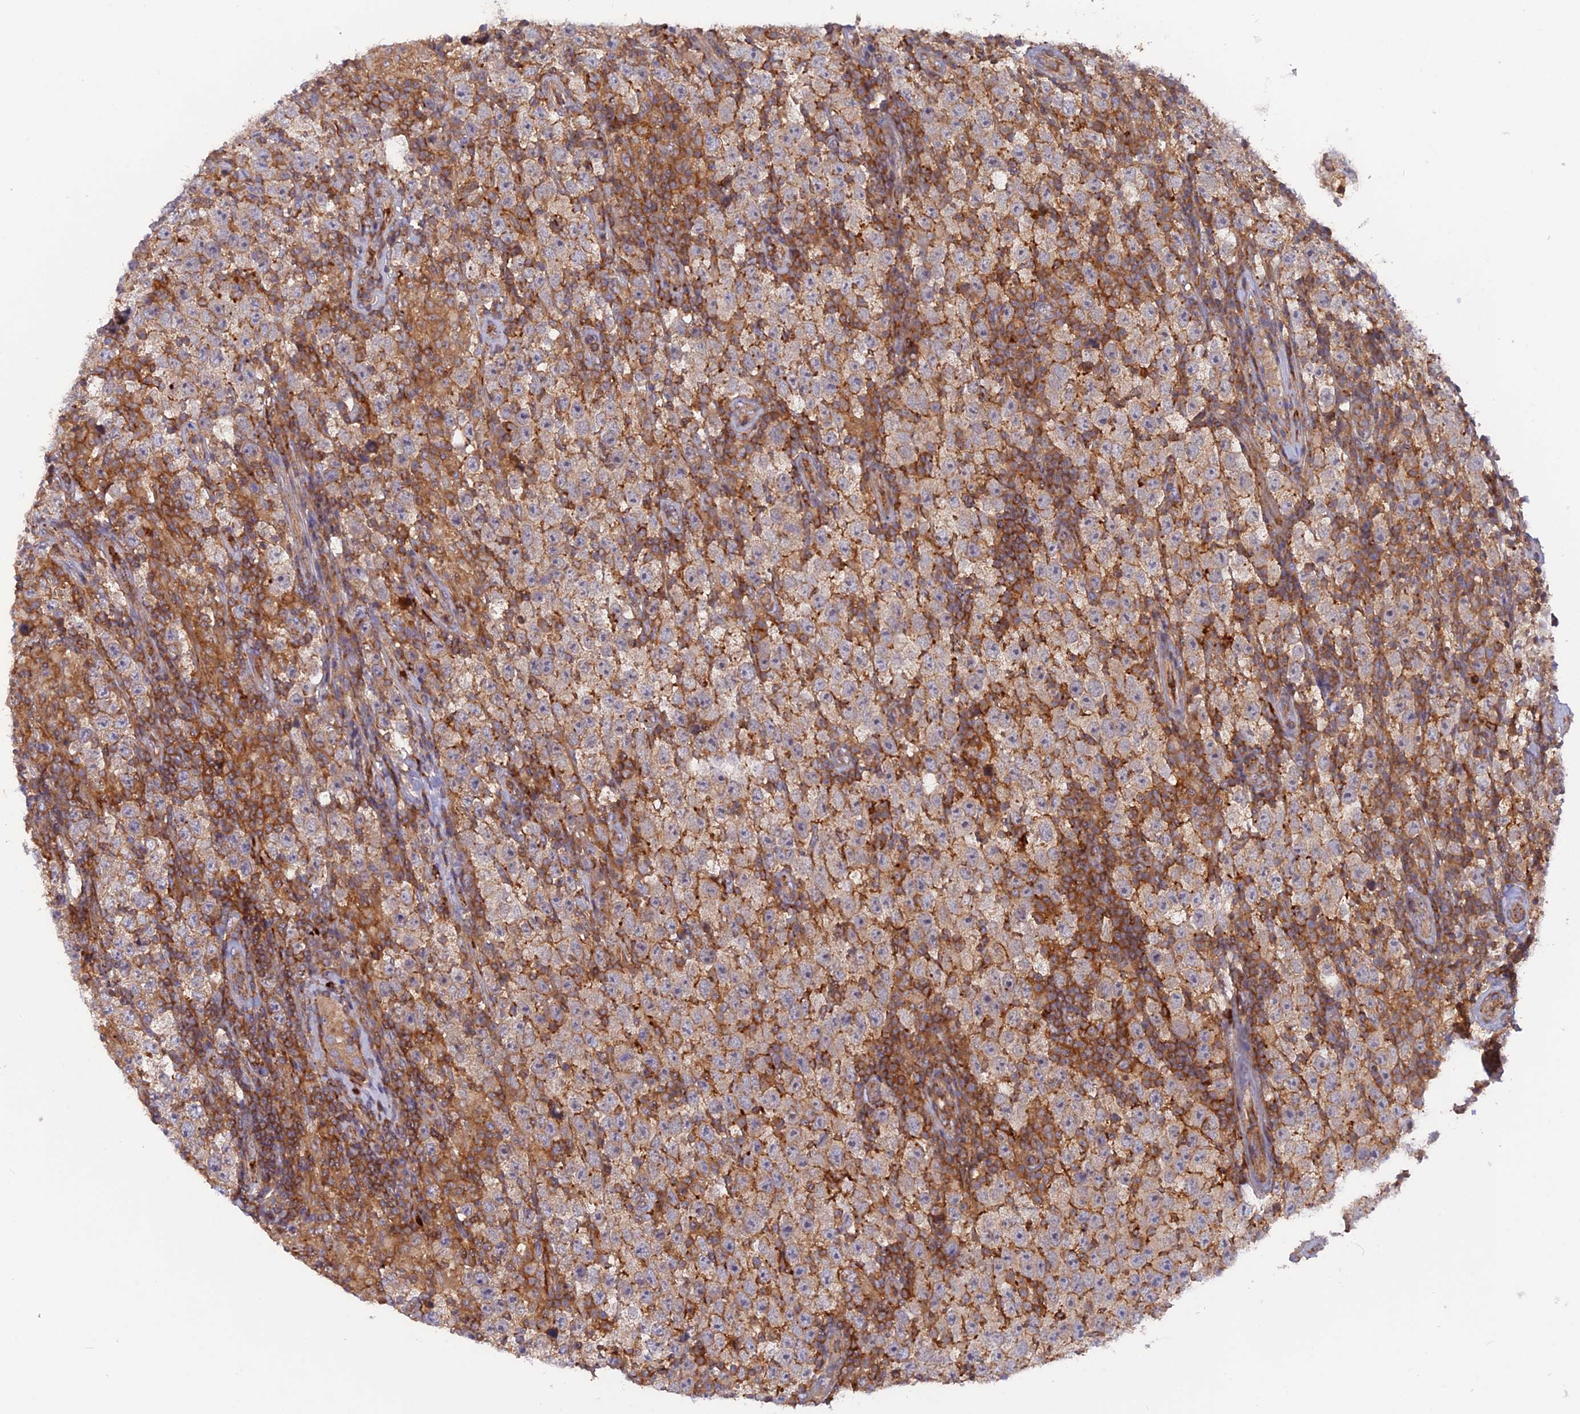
{"staining": {"intensity": "negative", "quantity": "none", "location": "none"}, "tissue": "testis cancer", "cell_type": "Tumor cells", "image_type": "cancer", "snomed": [{"axis": "morphology", "description": "Normal tissue, NOS"}, {"axis": "morphology", "description": "Urothelial carcinoma, High grade"}, {"axis": "morphology", "description": "Seminoma, NOS"}, {"axis": "morphology", "description": "Carcinoma, Embryonal, NOS"}, {"axis": "topography", "description": "Urinary bladder"}, {"axis": "topography", "description": "Testis"}], "caption": "This photomicrograph is of testis urothelial carcinoma (high-grade) stained with immunohistochemistry (IHC) to label a protein in brown with the nuclei are counter-stained blue. There is no expression in tumor cells.", "gene": "CPNE7", "patient": {"sex": "male", "age": 41}}